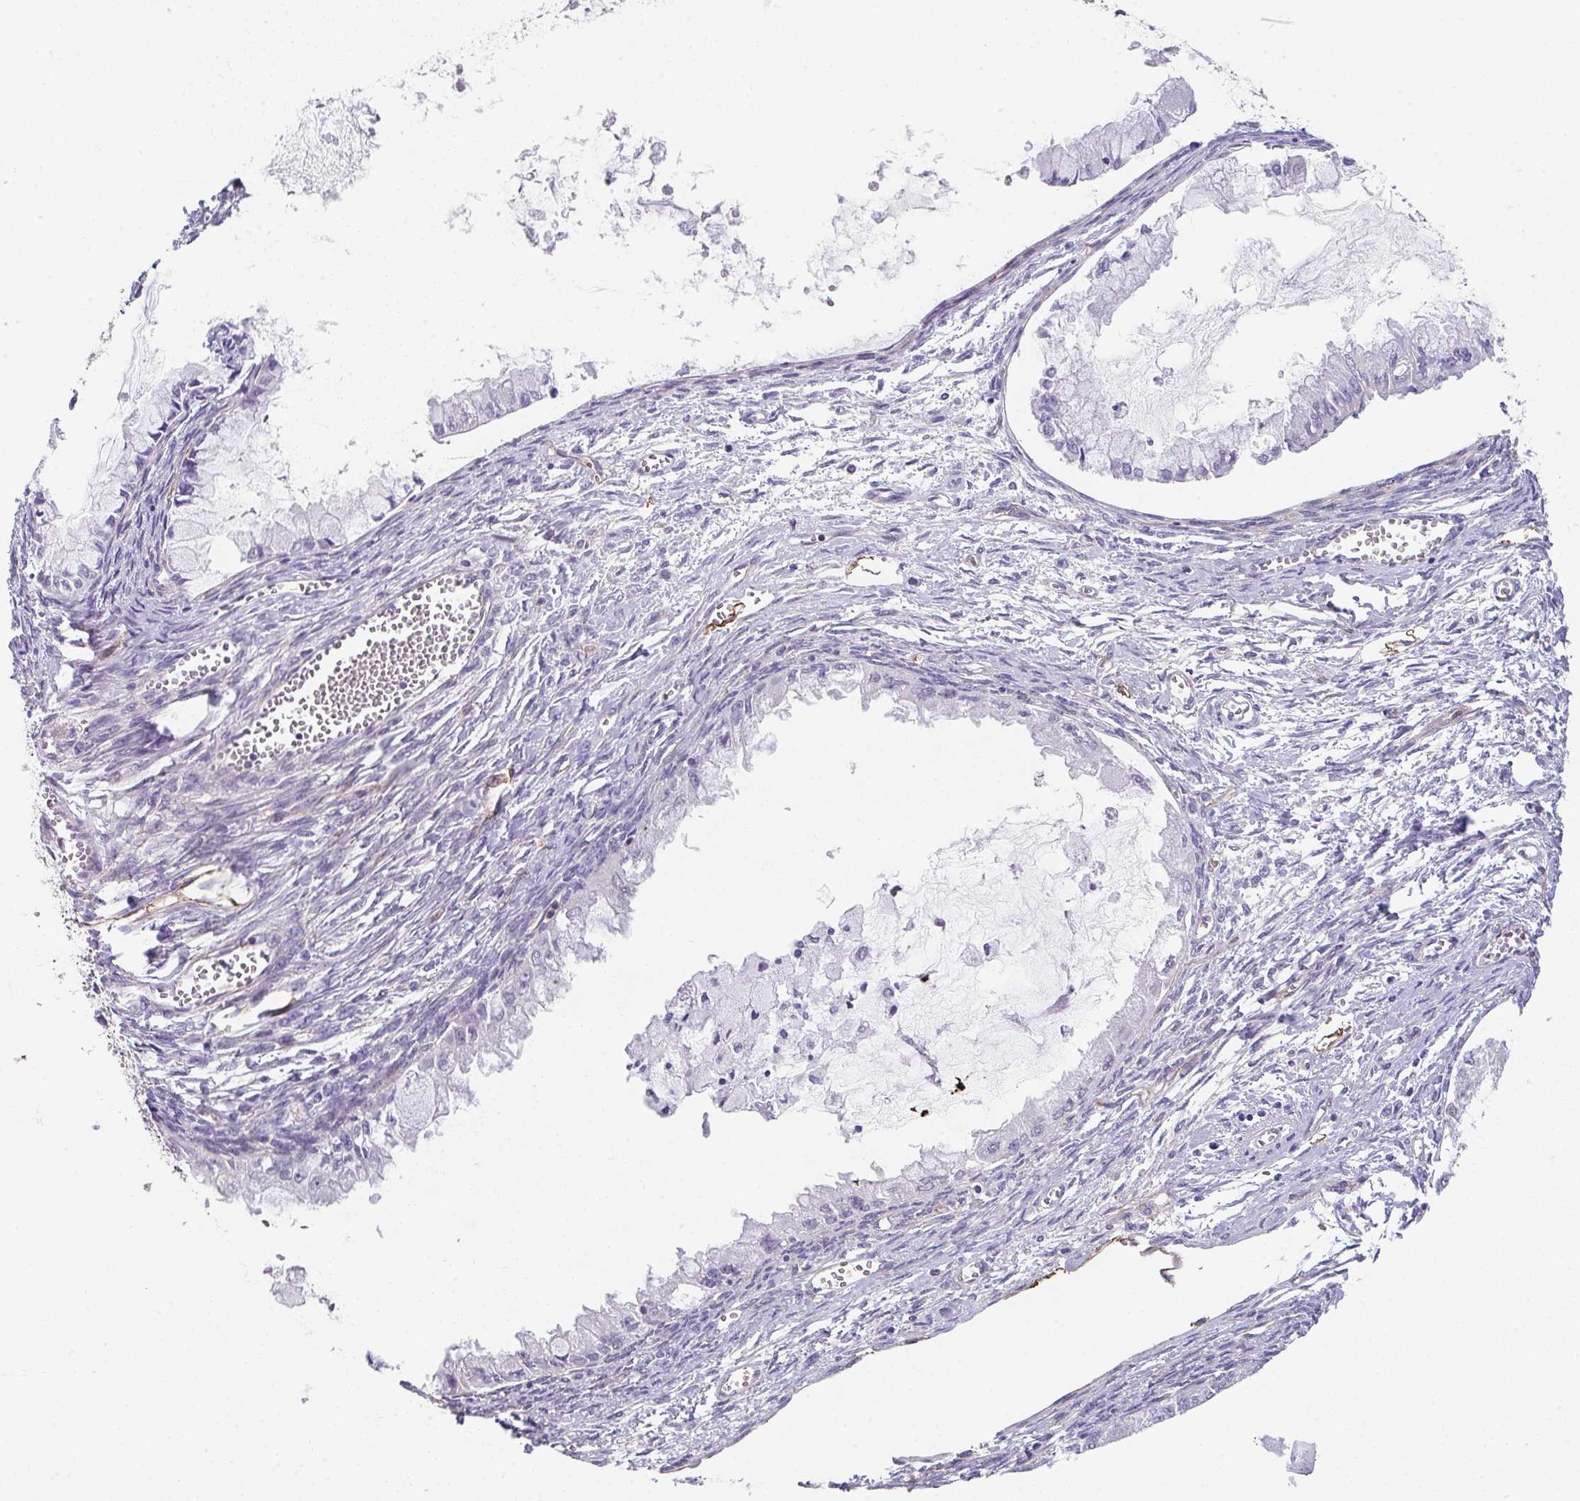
{"staining": {"intensity": "negative", "quantity": "none", "location": "none"}, "tissue": "ovarian cancer", "cell_type": "Tumor cells", "image_type": "cancer", "snomed": [{"axis": "morphology", "description": "Cystadenocarcinoma, mucinous, NOS"}, {"axis": "topography", "description": "Ovary"}], "caption": "Immunohistochemistry micrograph of neoplastic tissue: human ovarian mucinous cystadenocarcinoma stained with DAB shows no significant protein positivity in tumor cells.", "gene": "DBN1", "patient": {"sex": "female", "age": 34}}